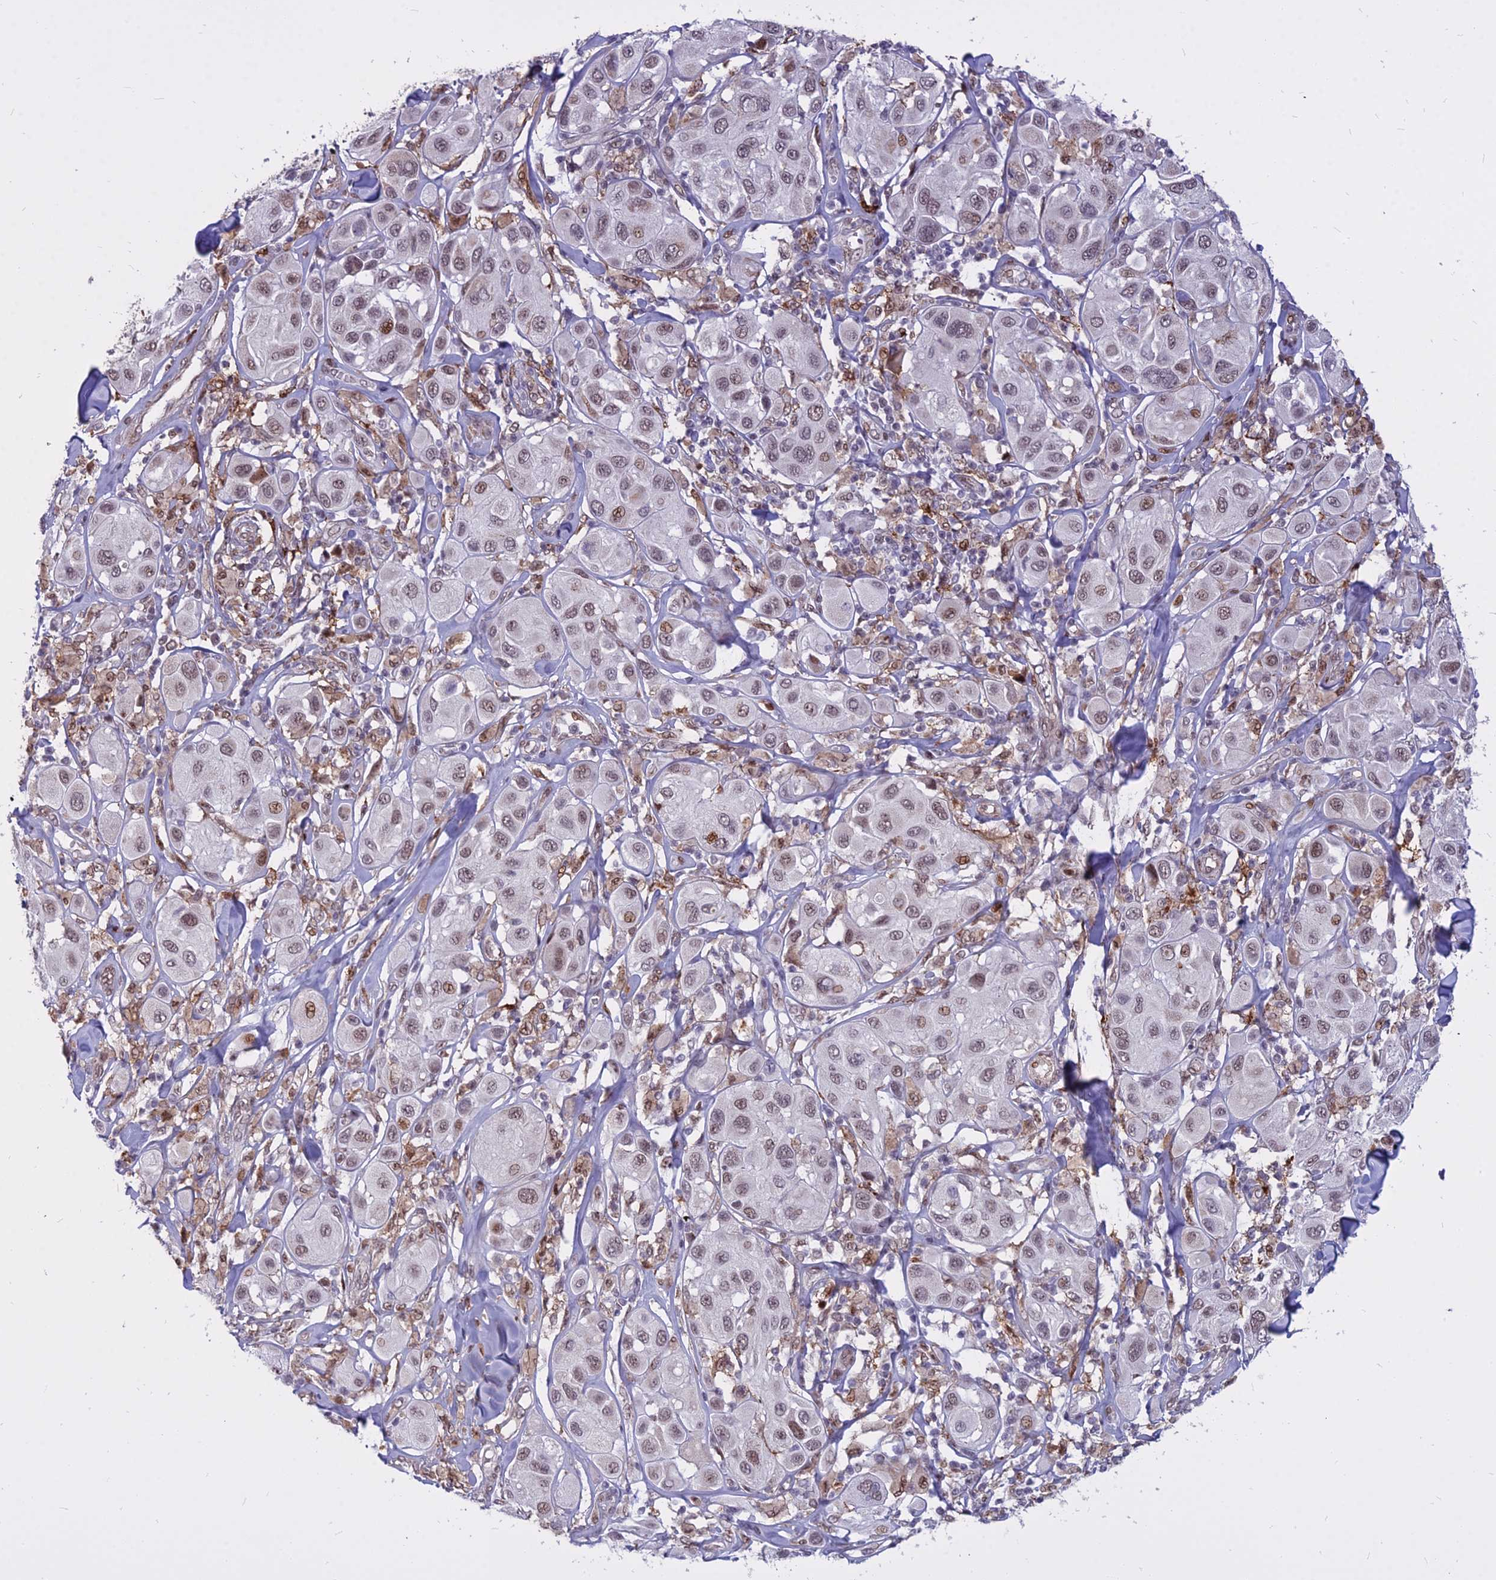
{"staining": {"intensity": "weak", "quantity": "25%-75%", "location": "nuclear"}, "tissue": "melanoma", "cell_type": "Tumor cells", "image_type": "cancer", "snomed": [{"axis": "morphology", "description": "Malignant melanoma, Metastatic site"}, {"axis": "topography", "description": "Skin"}], "caption": "Weak nuclear protein positivity is seen in approximately 25%-75% of tumor cells in melanoma.", "gene": "ALG10", "patient": {"sex": "male", "age": 41}}